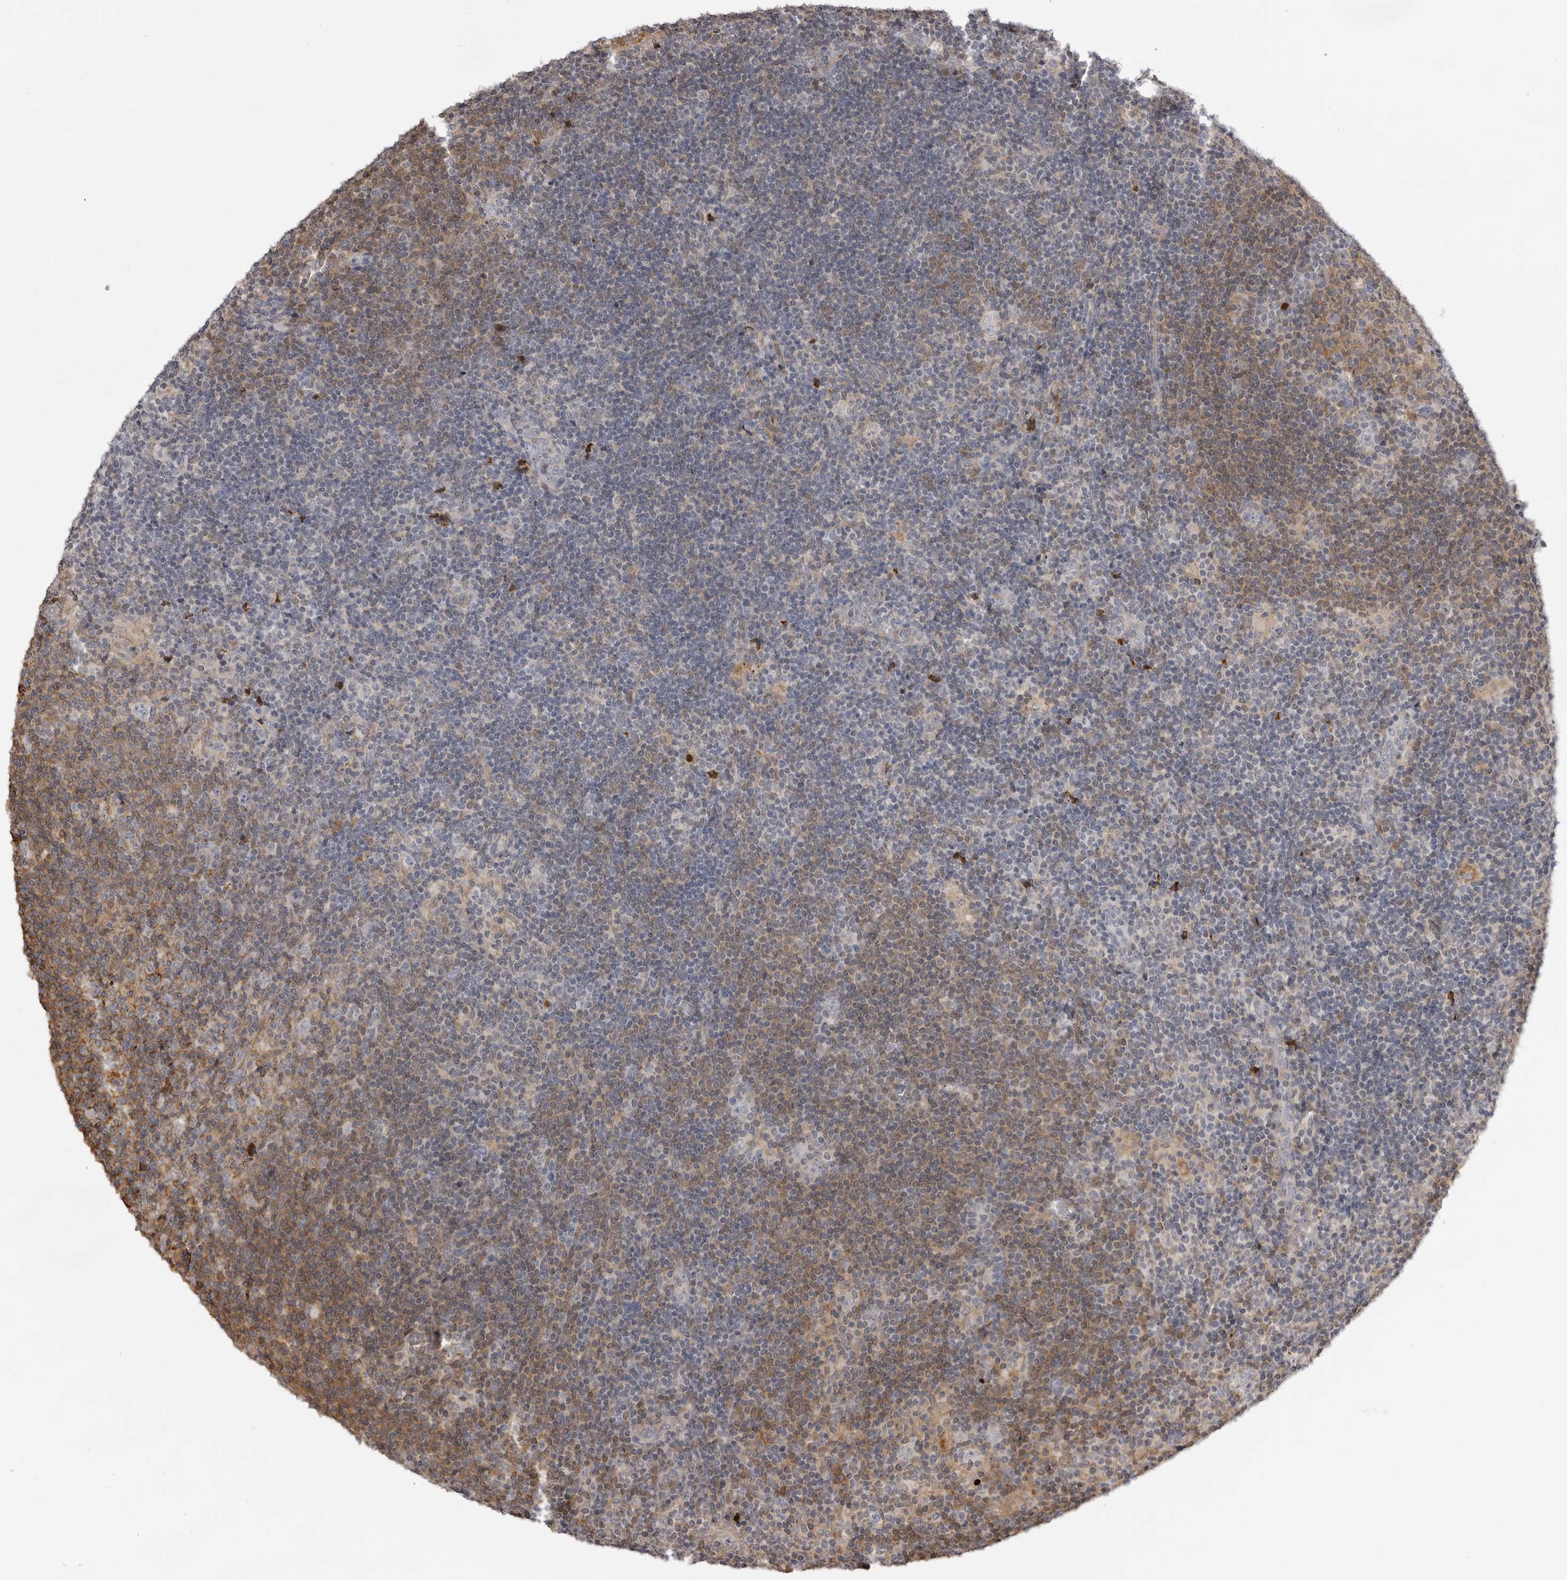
{"staining": {"intensity": "negative", "quantity": "none", "location": "none"}, "tissue": "lymphoma", "cell_type": "Tumor cells", "image_type": "cancer", "snomed": [{"axis": "morphology", "description": "Hodgkin's disease, NOS"}, {"axis": "topography", "description": "Lymph node"}], "caption": "IHC of human Hodgkin's disease displays no staining in tumor cells.", "gene": "PLEKHF2", "patient": {"sex": "female", "age": 57}}